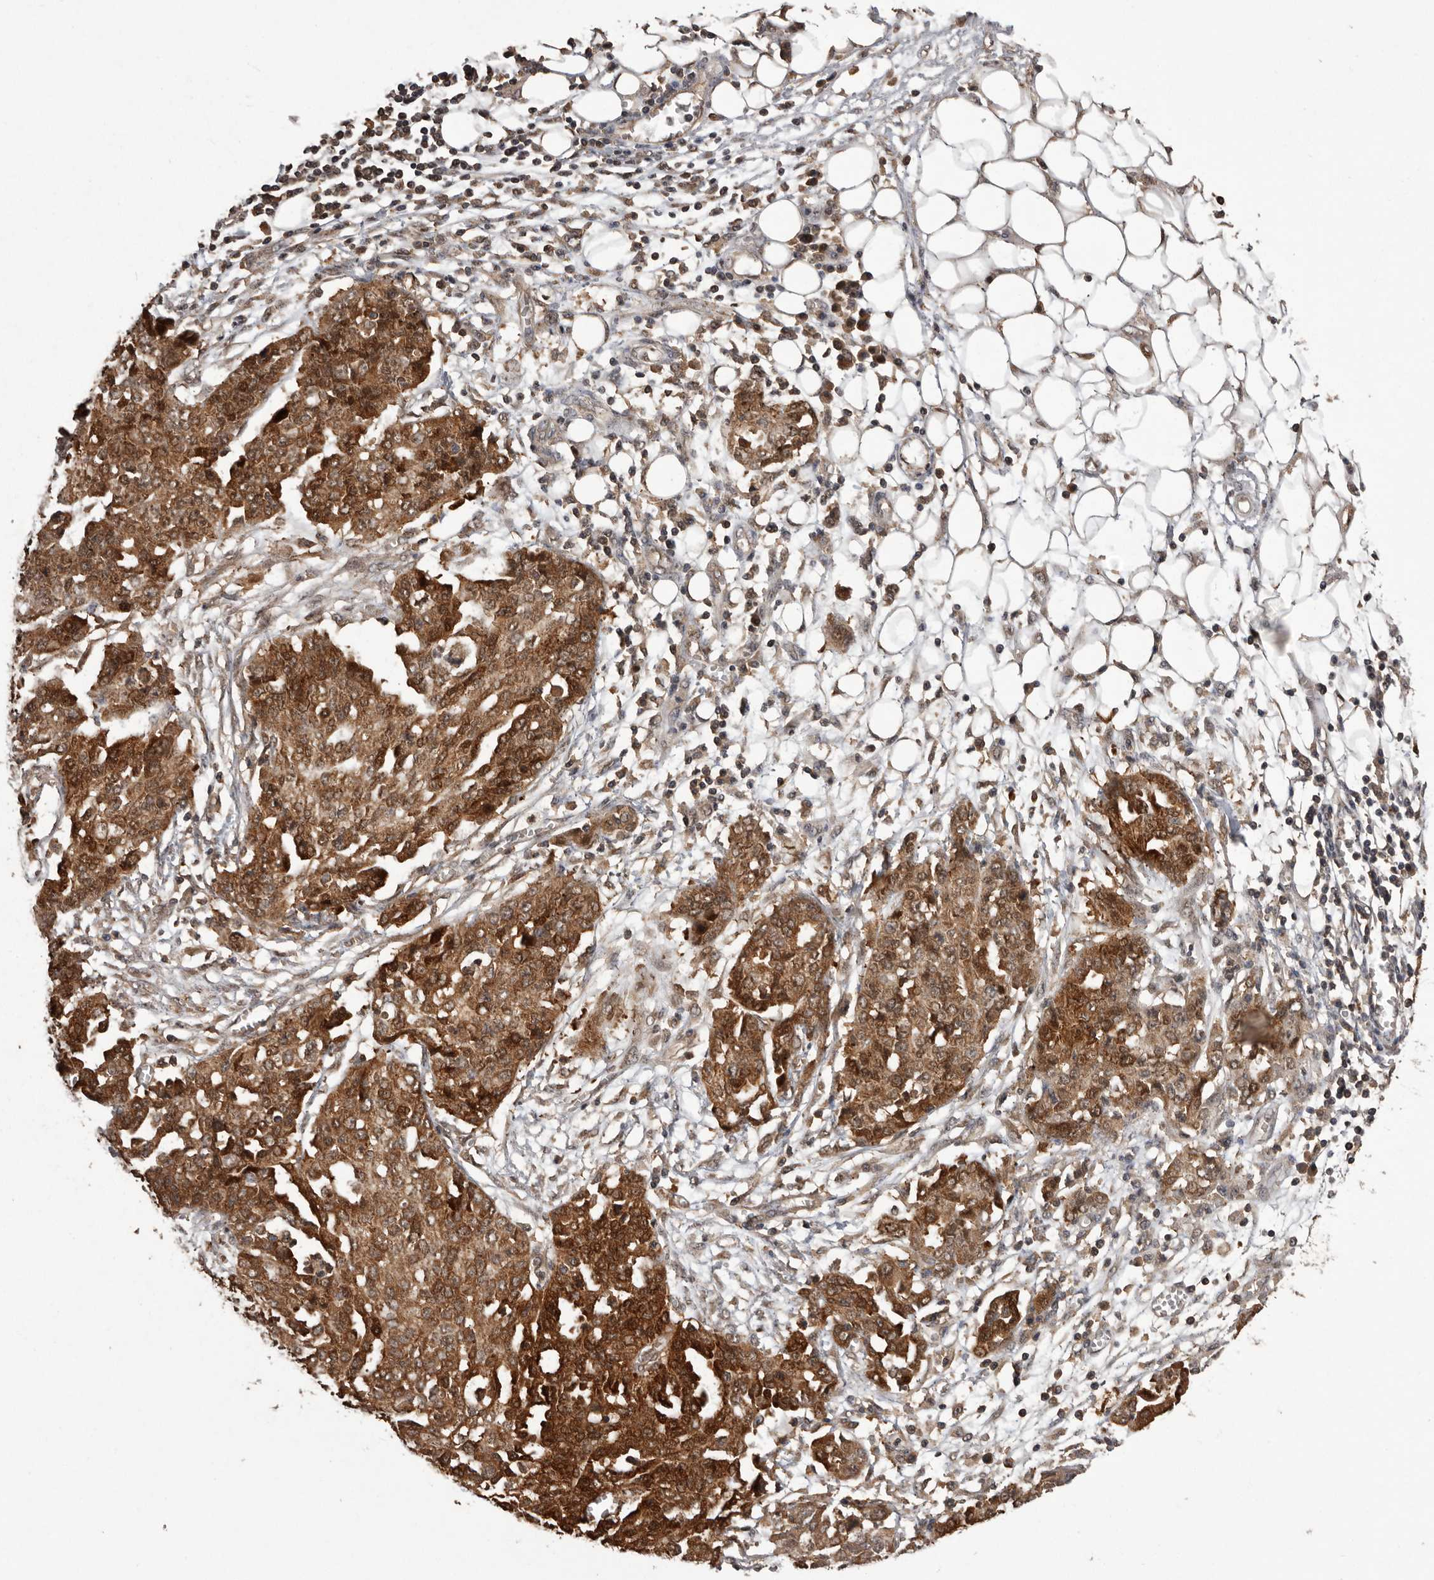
{"staining": {"intensity": "strong", "quantity": ">75%", "location": "cytoplasmic/membranous"}, "tissue": "ovarian cancer", "cell_type": "Tumor cells", "image_type": "cancer", "snomed": [{"axis": "morphology", "description": "Cystadenocarcinoma, serous, NOS"}, {"axis": "topography", "description": "Soft tissue"}, {"axis": "topography", "description": "Ovary"}], "caption": "Ovarian cancer stained with DAB (3,3'-diaminobenzidine) IHC reveals high levels of strong cytoplasmic/membranous positivity in approximately >75% of tumor cells.", "gene": "SLC22A3", "patient": {"sex": "female", "age": 57}}